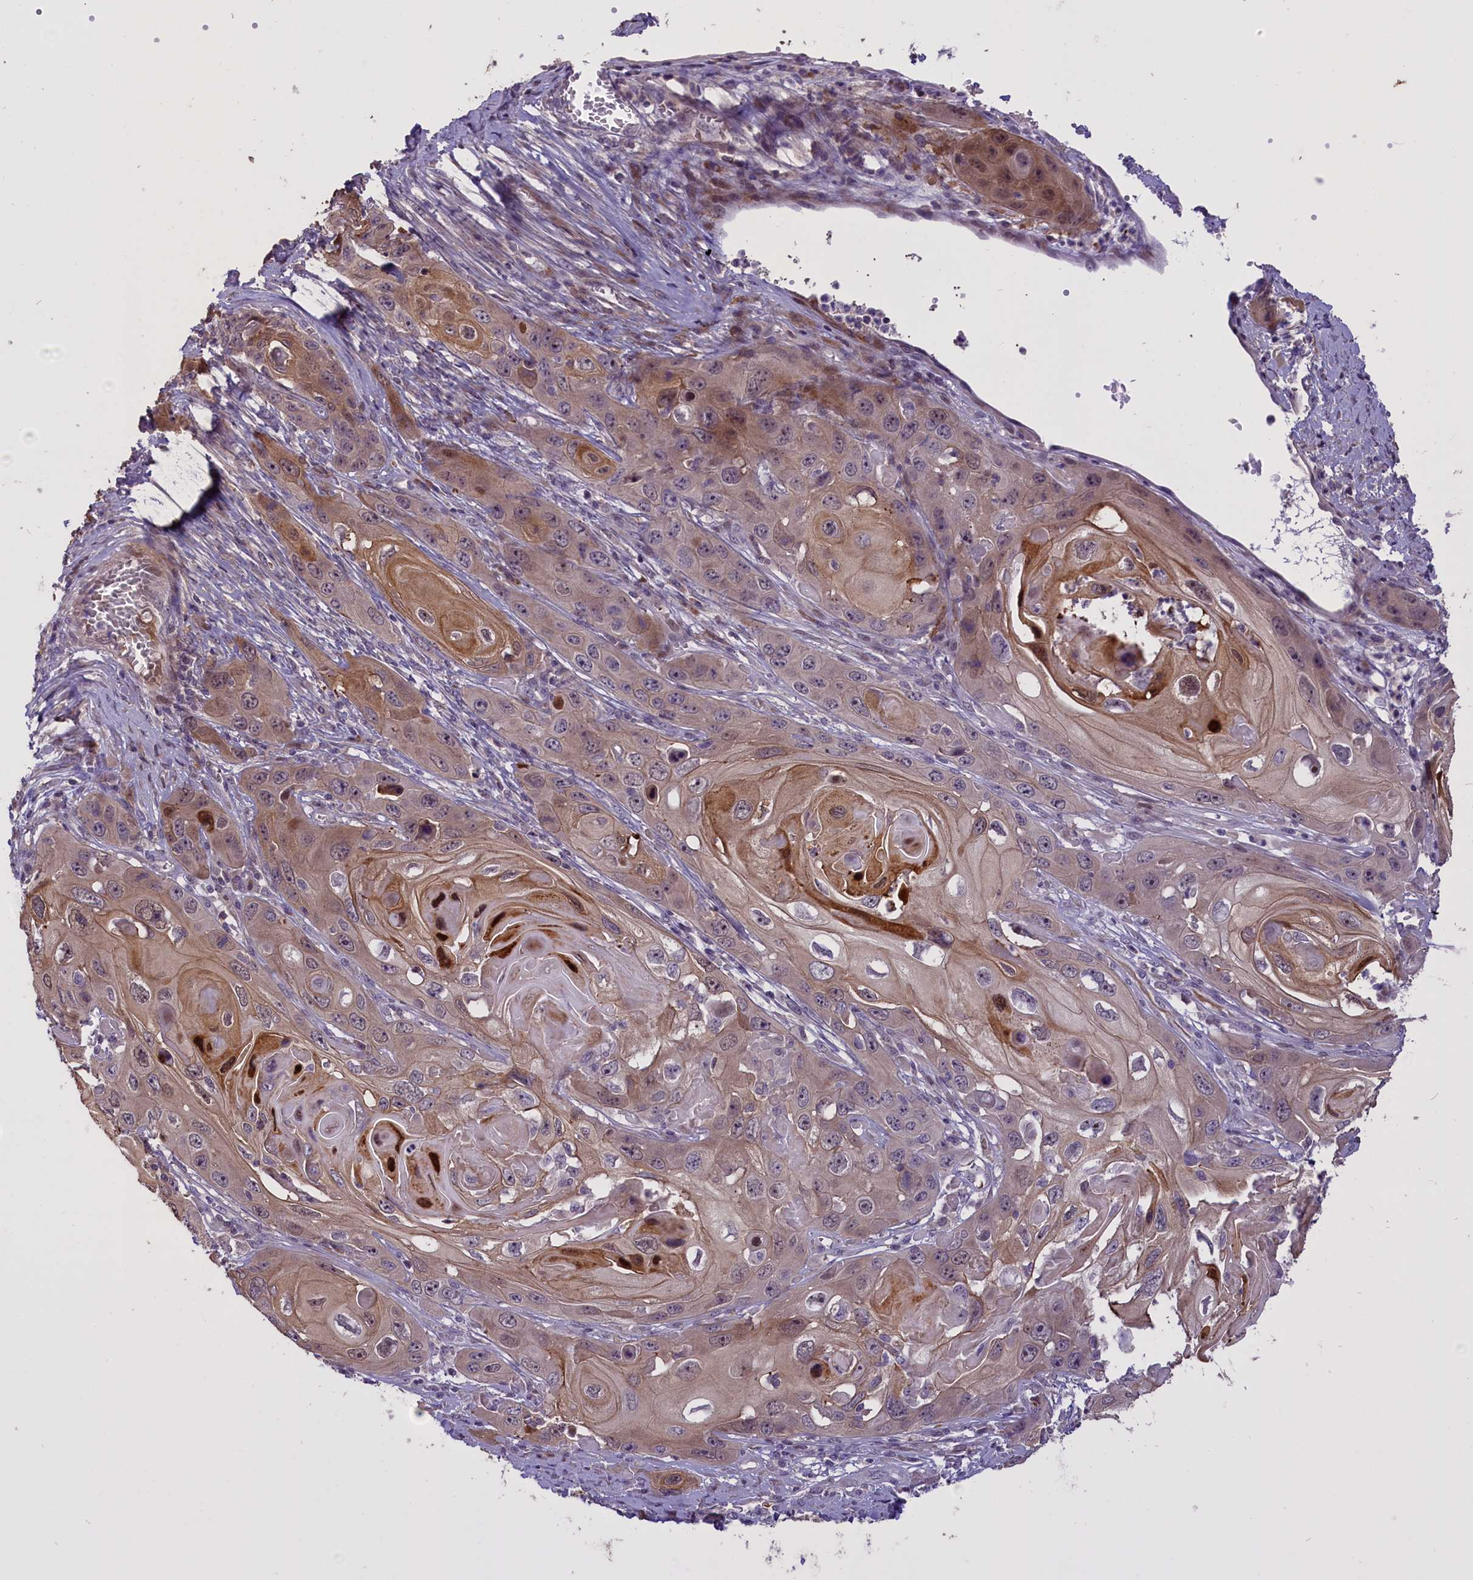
{"staining": {"intensity": "weak", "quantity": "25%-75%", "location": "cytoplasmic/membranous"}, "tissue": "skin cancer", "cell_type": "Tumor cells", "image_type": "cancer", "snomed": [{"axis": "morphology", "description": "Squamous cell carcinoma, NOS"}, {"axis": "topography", "description": "Skin"}], "caption": "IHC of skin cancer (squamous cell carcinoma) reveals low levels of weak cytoplasmic/membranous positivity in approximately 25%-75% of tumor cells. The staining was performed using DAB (3,3'-diaminobenzidine) to visualize the protein expression in brown, while the nuclei were stained in blue with hematoxylin (Magnification: 20x).", "gene": "ENHO", "patient": {"sex": "male", "age": 55}}